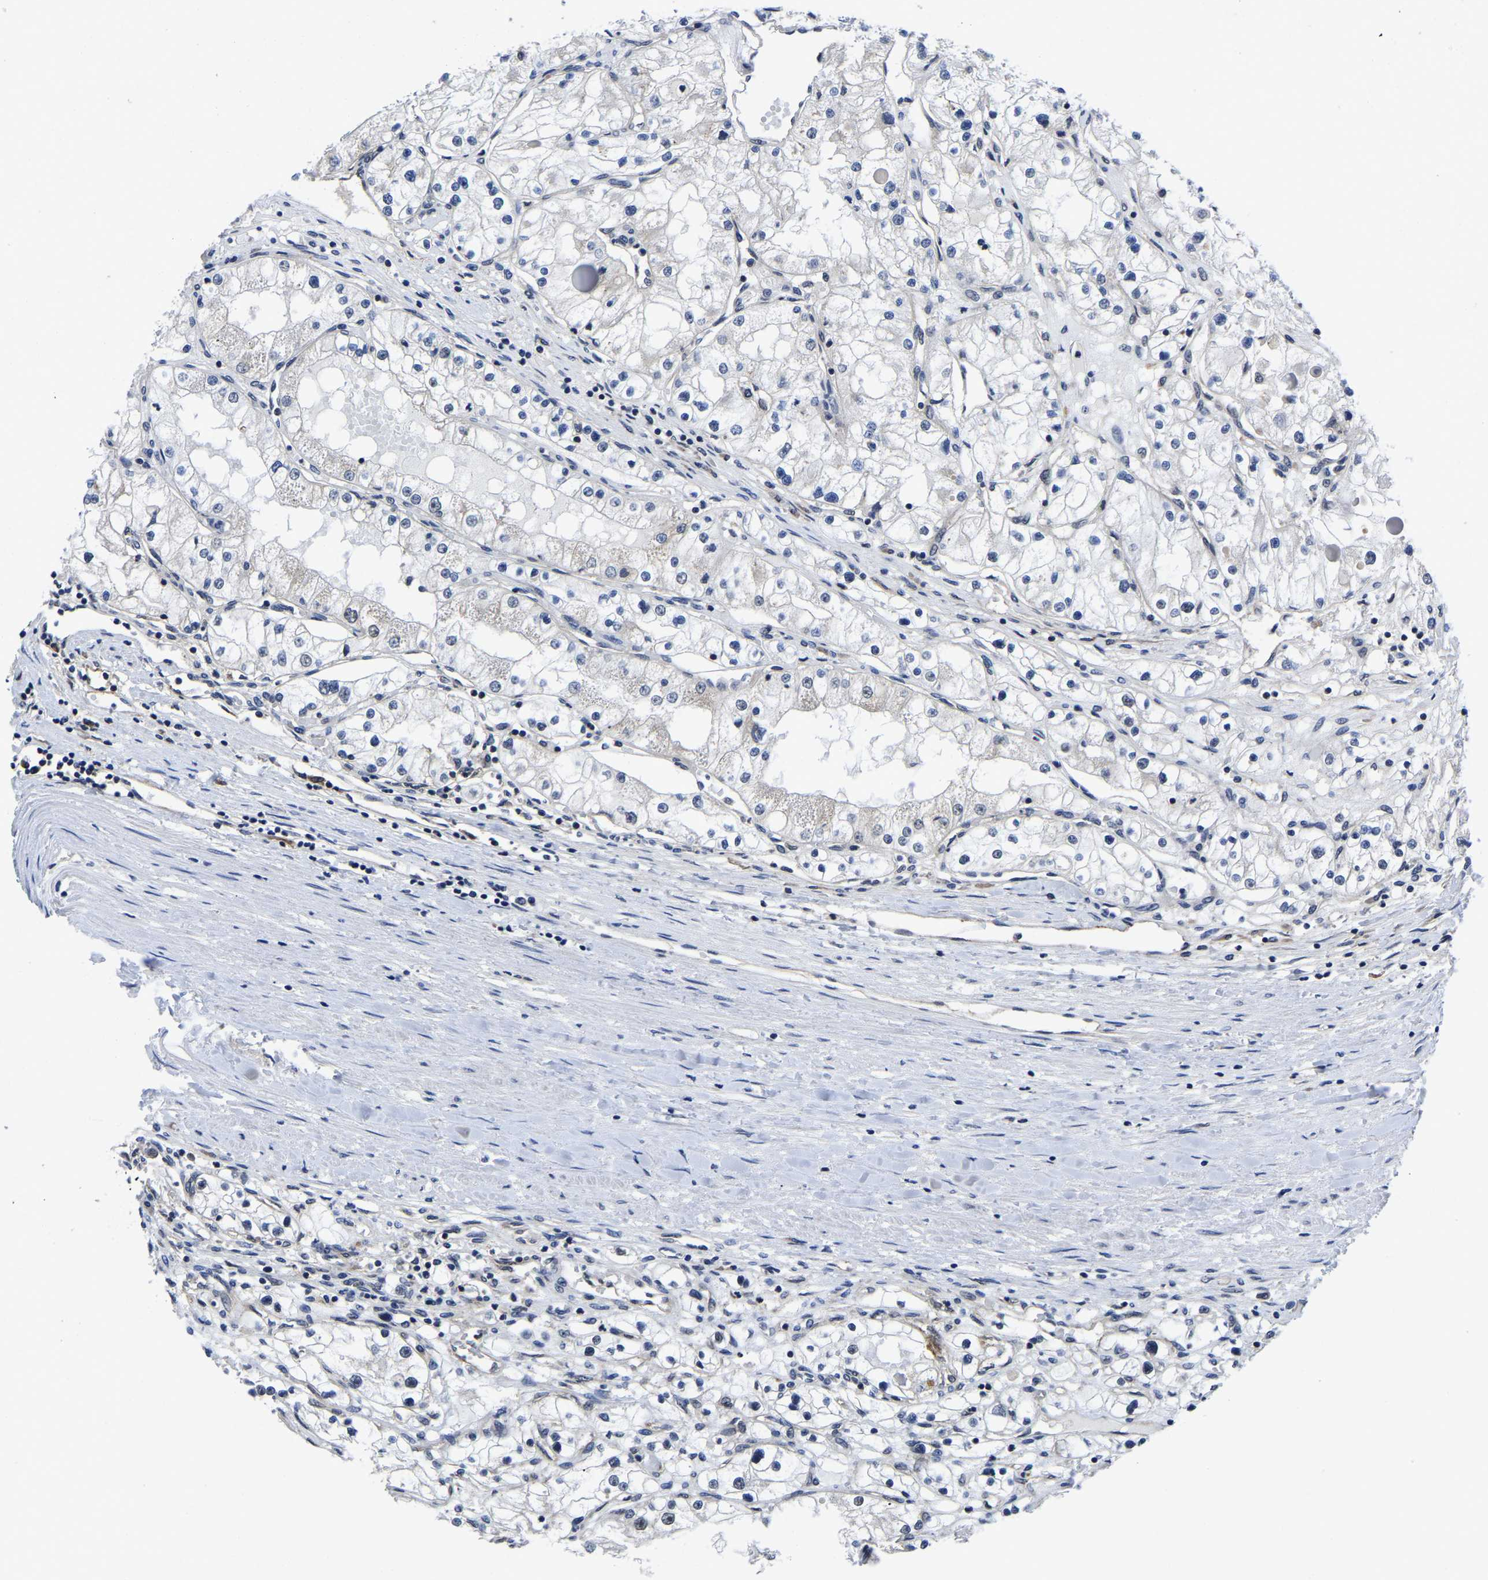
{"staining": {"intensity": "negative", "quantity": "none", "location": "none"}, "tissue": "renal cancer", "cell_type": "Tumor cells", "image_type": "cancer", "snomed": [{"axis": "morphology", "description": "Adenocarcinoma, NOS"}, {"axis": "topography", "description": "Kidney"}], "caption": "This photomicrograph is of adenocarcinoma (renal) stained with immunohistochemistry (IHC) to label a protein in brown with the nuclei are counter-stained blue. There is no expression in tumor cells.", "gene": "MCOLN2", "patient": {"sex": "male", "age": 68}}